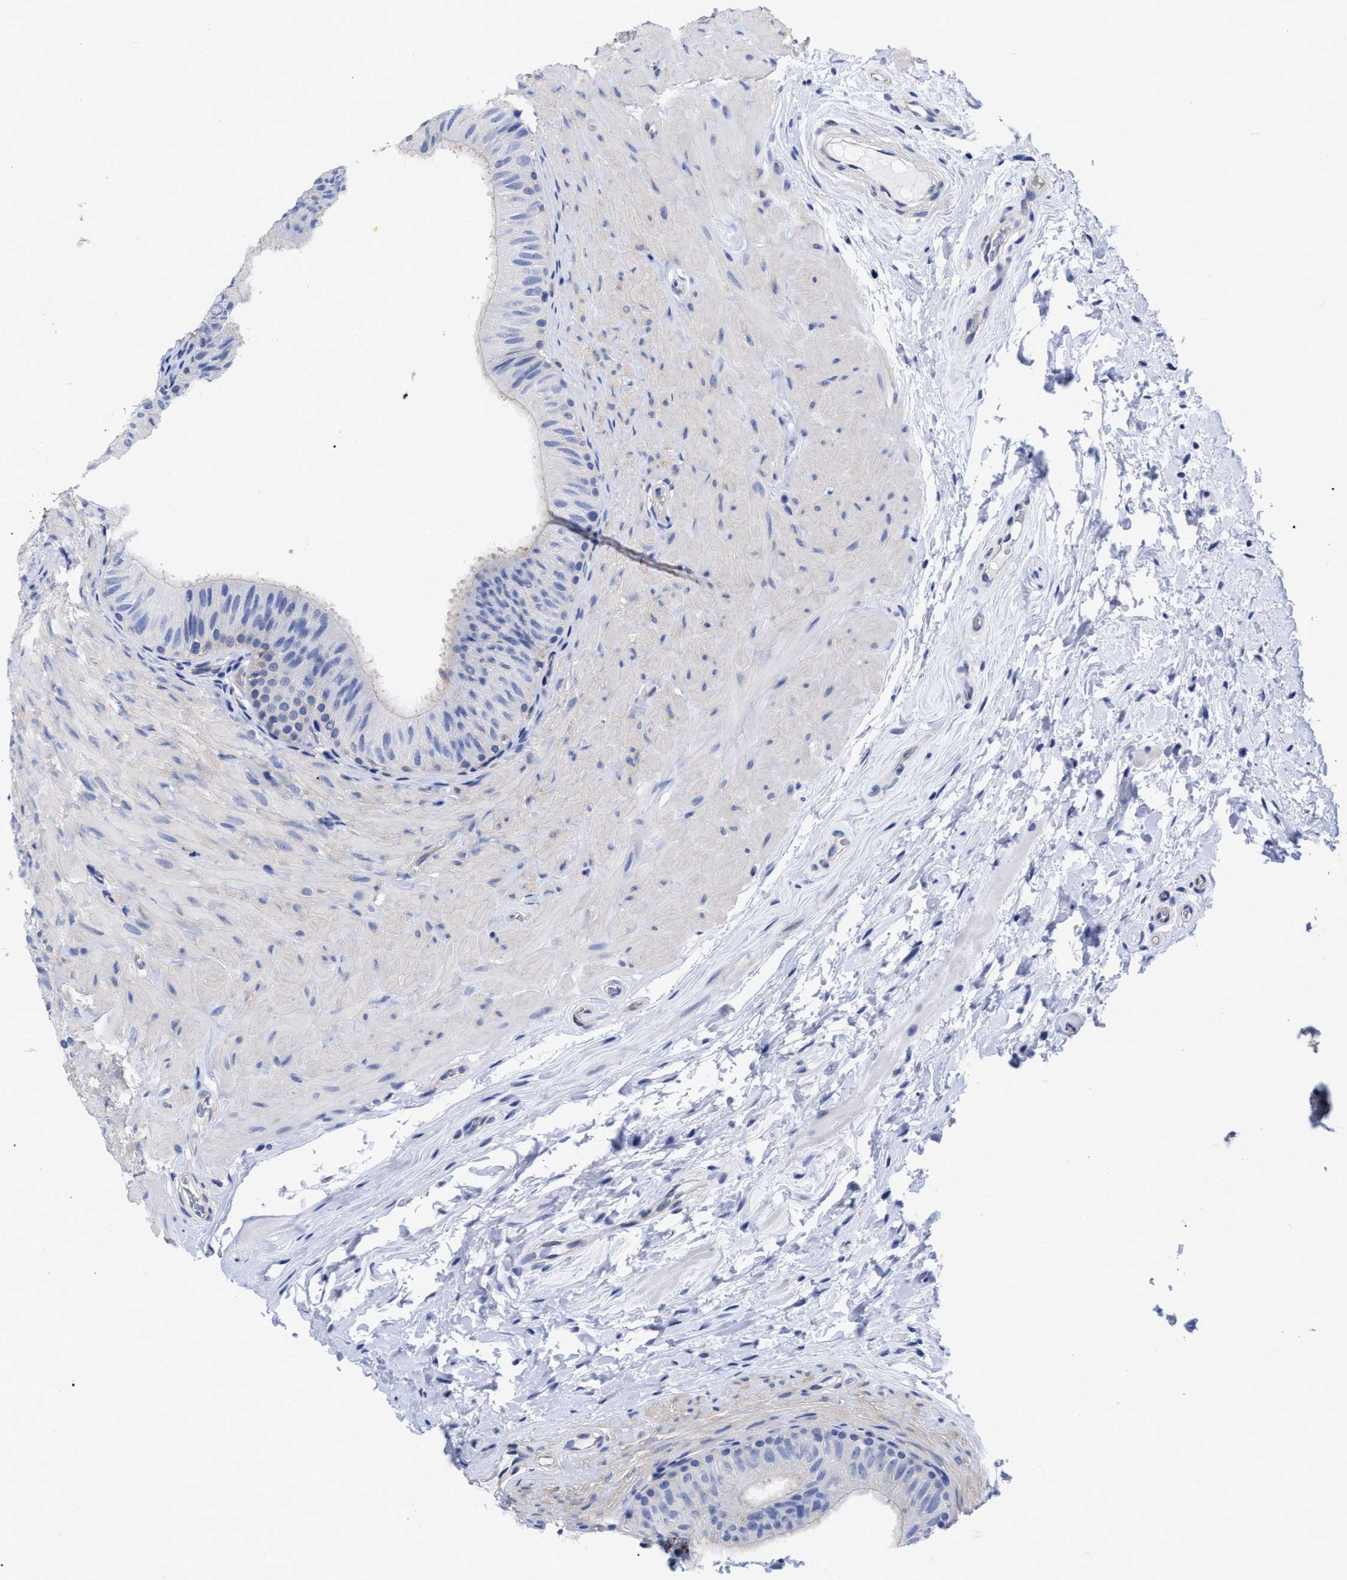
{"staining": {"intensity": "negative", "quantity": "none", "location": "none"}, "tissue": "epididymis", "cell_type": "Glandular cells", "image_type": "normal", "snomed": [{"axis": "morphology", "description": "Normal tissue, NOS"}, {"axis": "topography", "description": "Epididymis"}], "caption": "DAB (3,3'-diaminobenzidine) immunohistochemical staining of benign human epididymis demonstrates no significant expression in glandular cells. (Brightfield microscopy of DAB (3,3'-diaminobenzidine) immunohistochemistry at high magnification).", "gene": "IRAG2", "patient": {"sex": "male", "age": 34}}